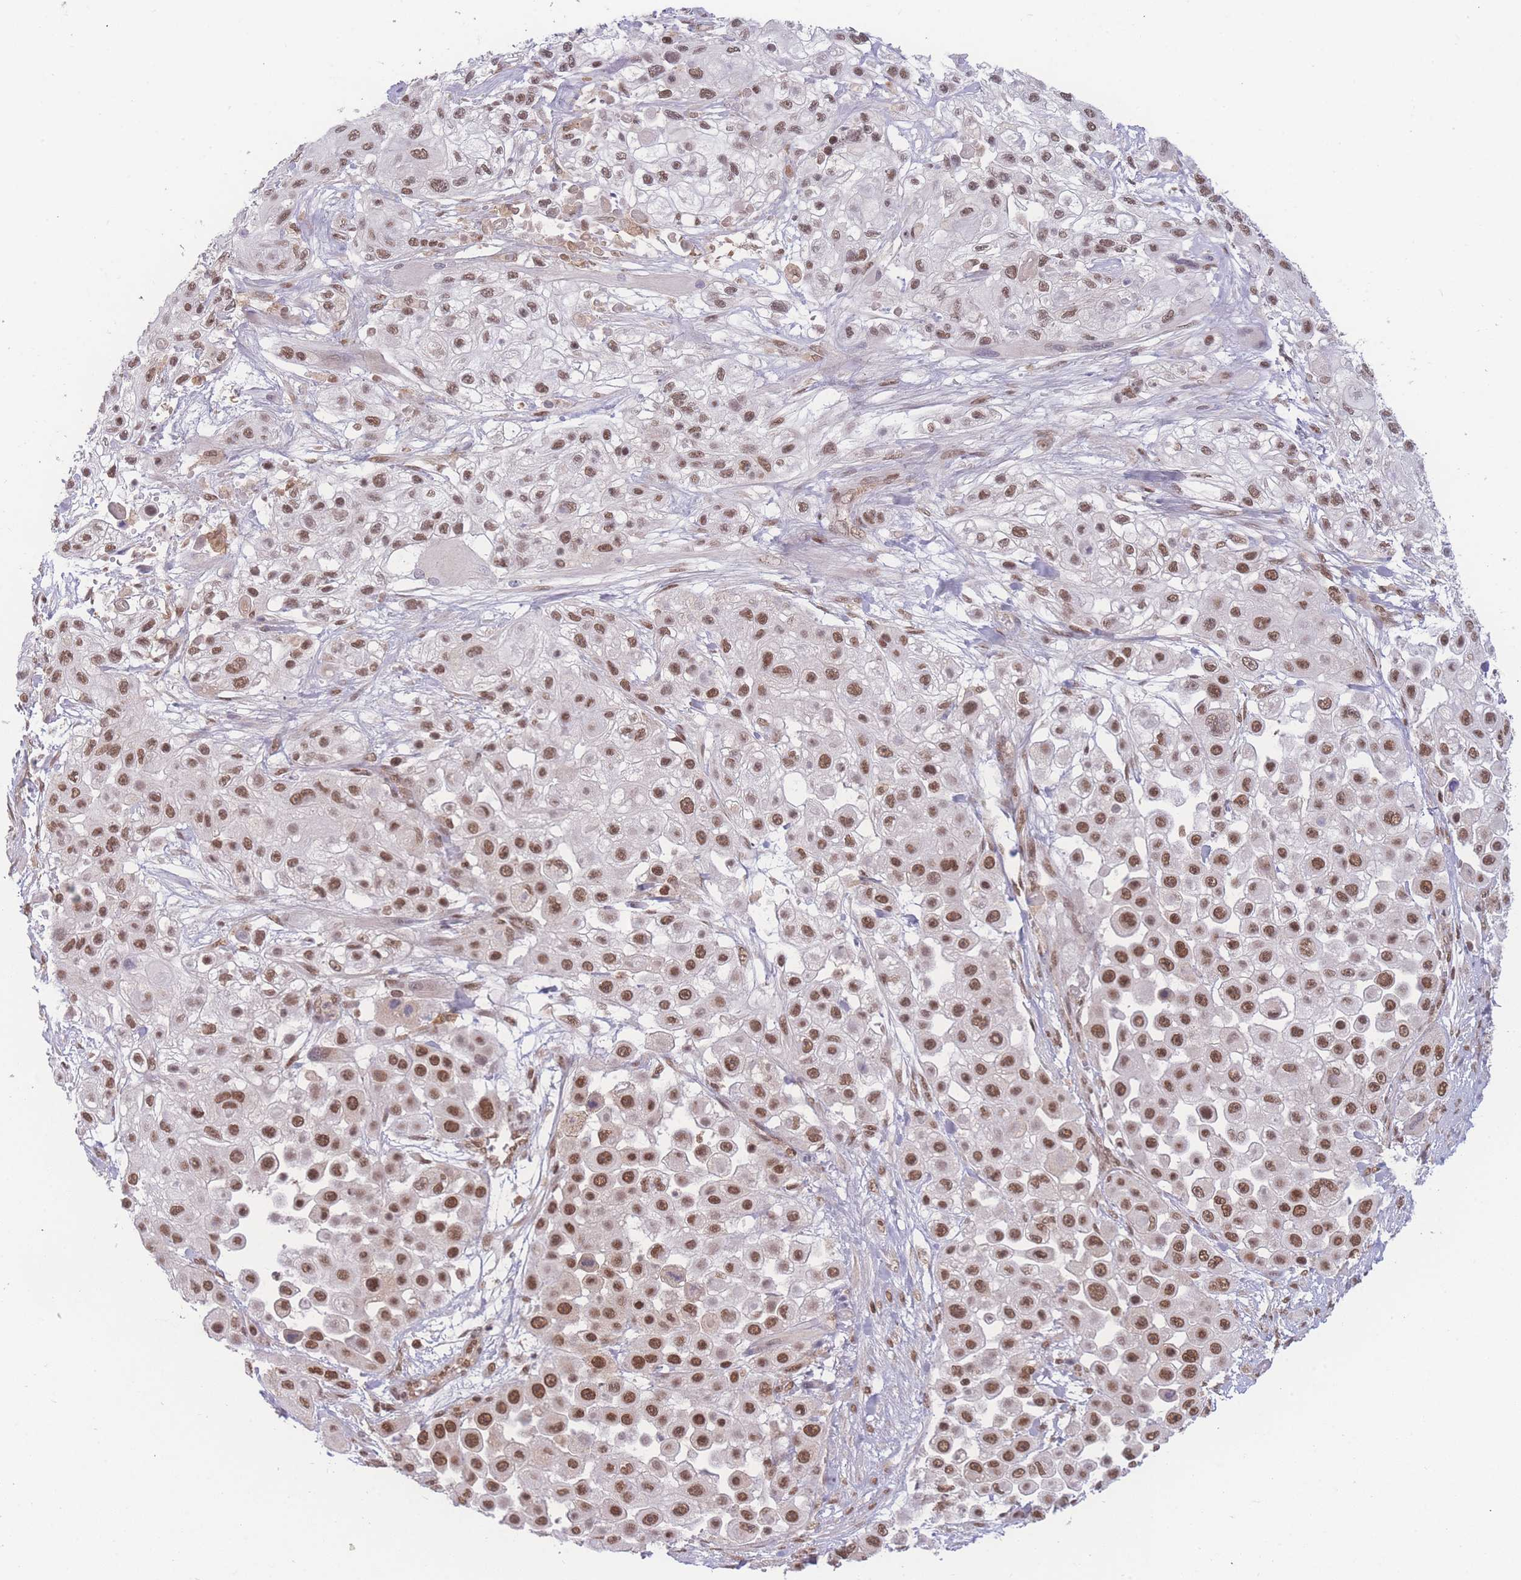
{"staining": {"intensity": "moderate", "quantity": ">75%", "location": "nuclear"}, "tissue": "skin cancer", "cell_type": "Tumor cells", "image_type": "cancer", "snomed": [{"axis": "morphology", "description": "Squamous cell carcinoma, NOS"}, {"axis": "topography", "description": "Skin"}], "caption": "Human skin squamous cell carcinoma stained with a protein marker displays moderate staining in tumor cells.", "gene": "RAVER1", "patient": {"sex": "male", "age": 67}}